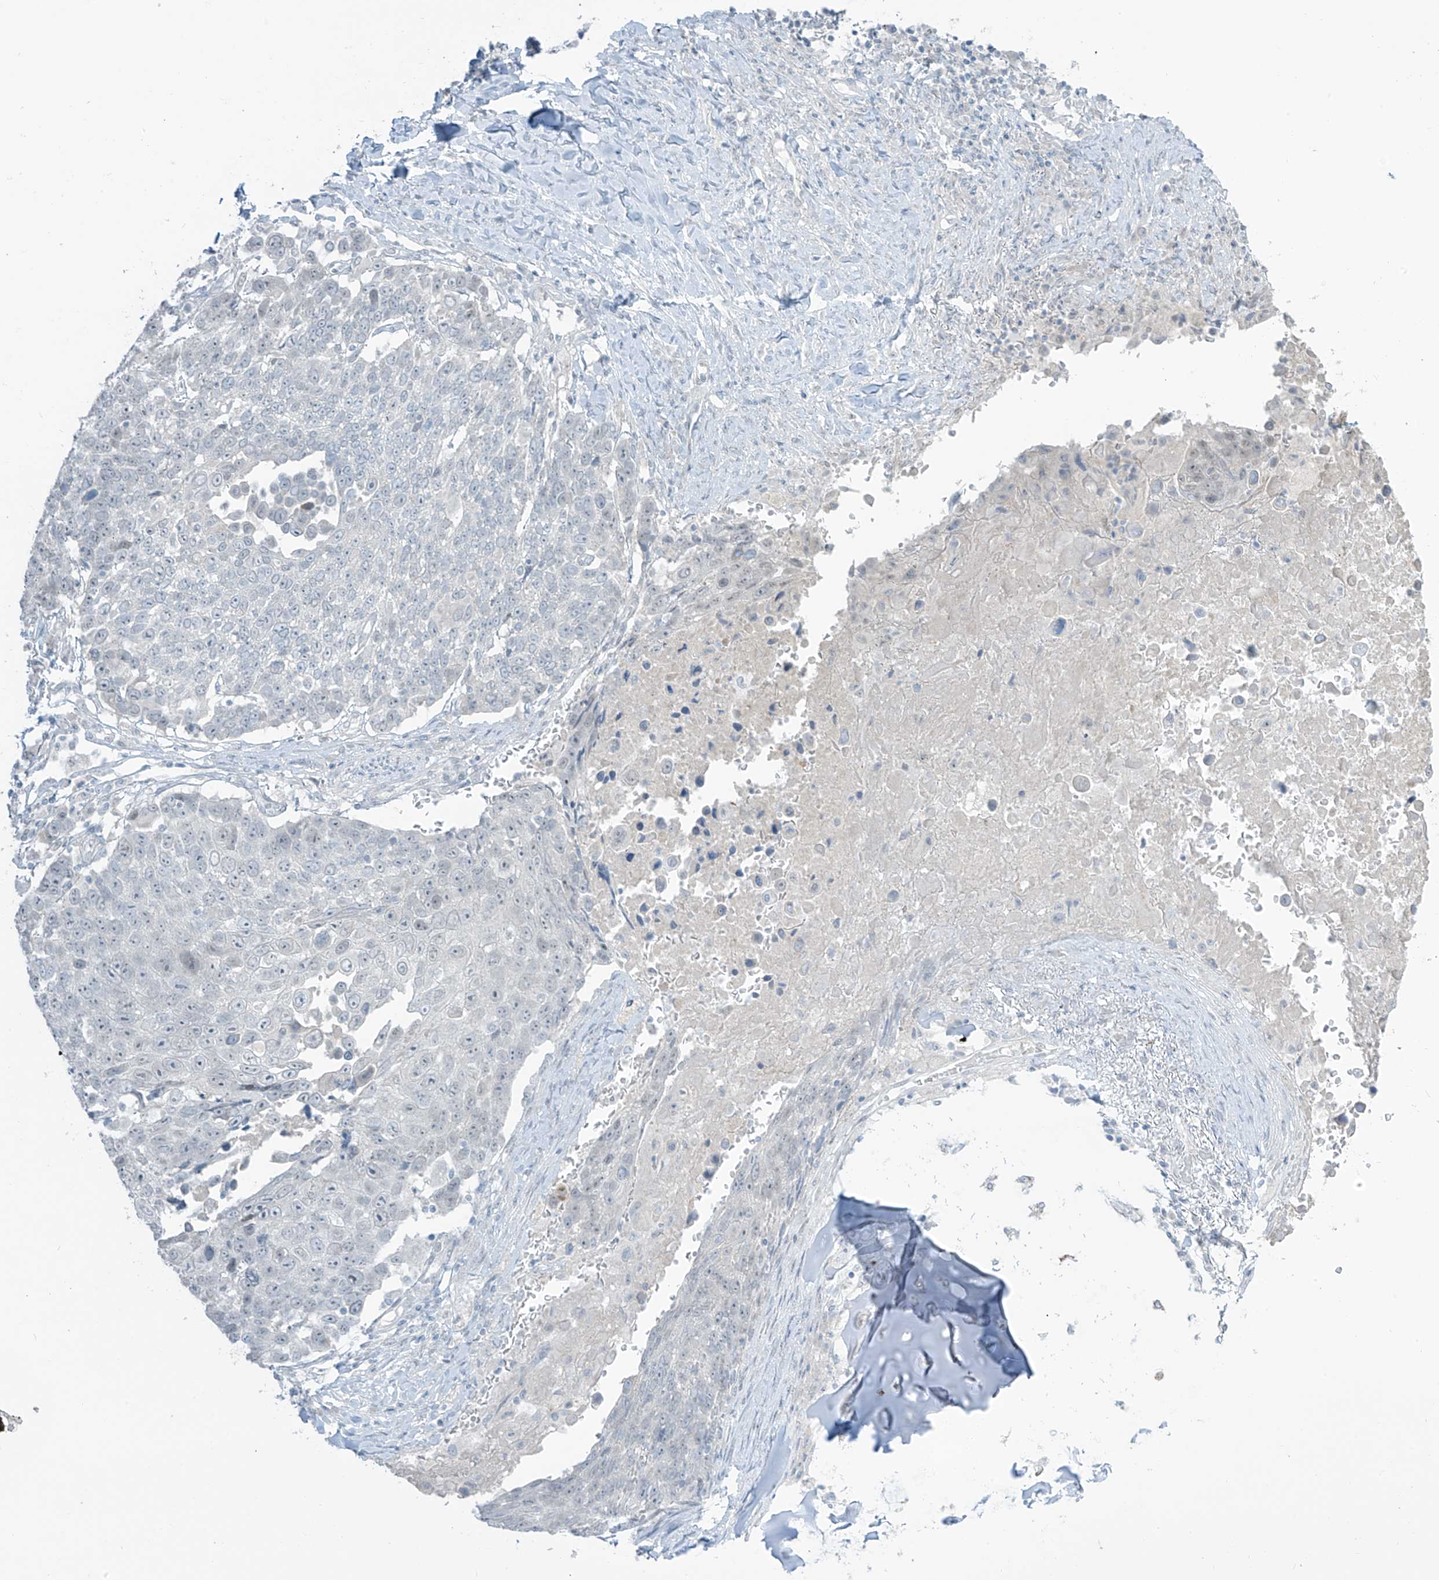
{"staining": {"intensity": "negative", "quantity": "none", "location": "none"}, "tissue": "lung cancer", "cell_type": "Tumor cells", "image_type": "cancer", "snomed": [{"axis": "morphology", "description": "Squamous cell carcinoma, NOS"}, {"axis": "topography", "description": "Lung"}], "caption": "Photomicrograph shows no significant protein positivity in tumor cells of squamous cell carcinoma (lung).", "gene": "PRDM6", "patient": {"sex": "male", "age": 66}}